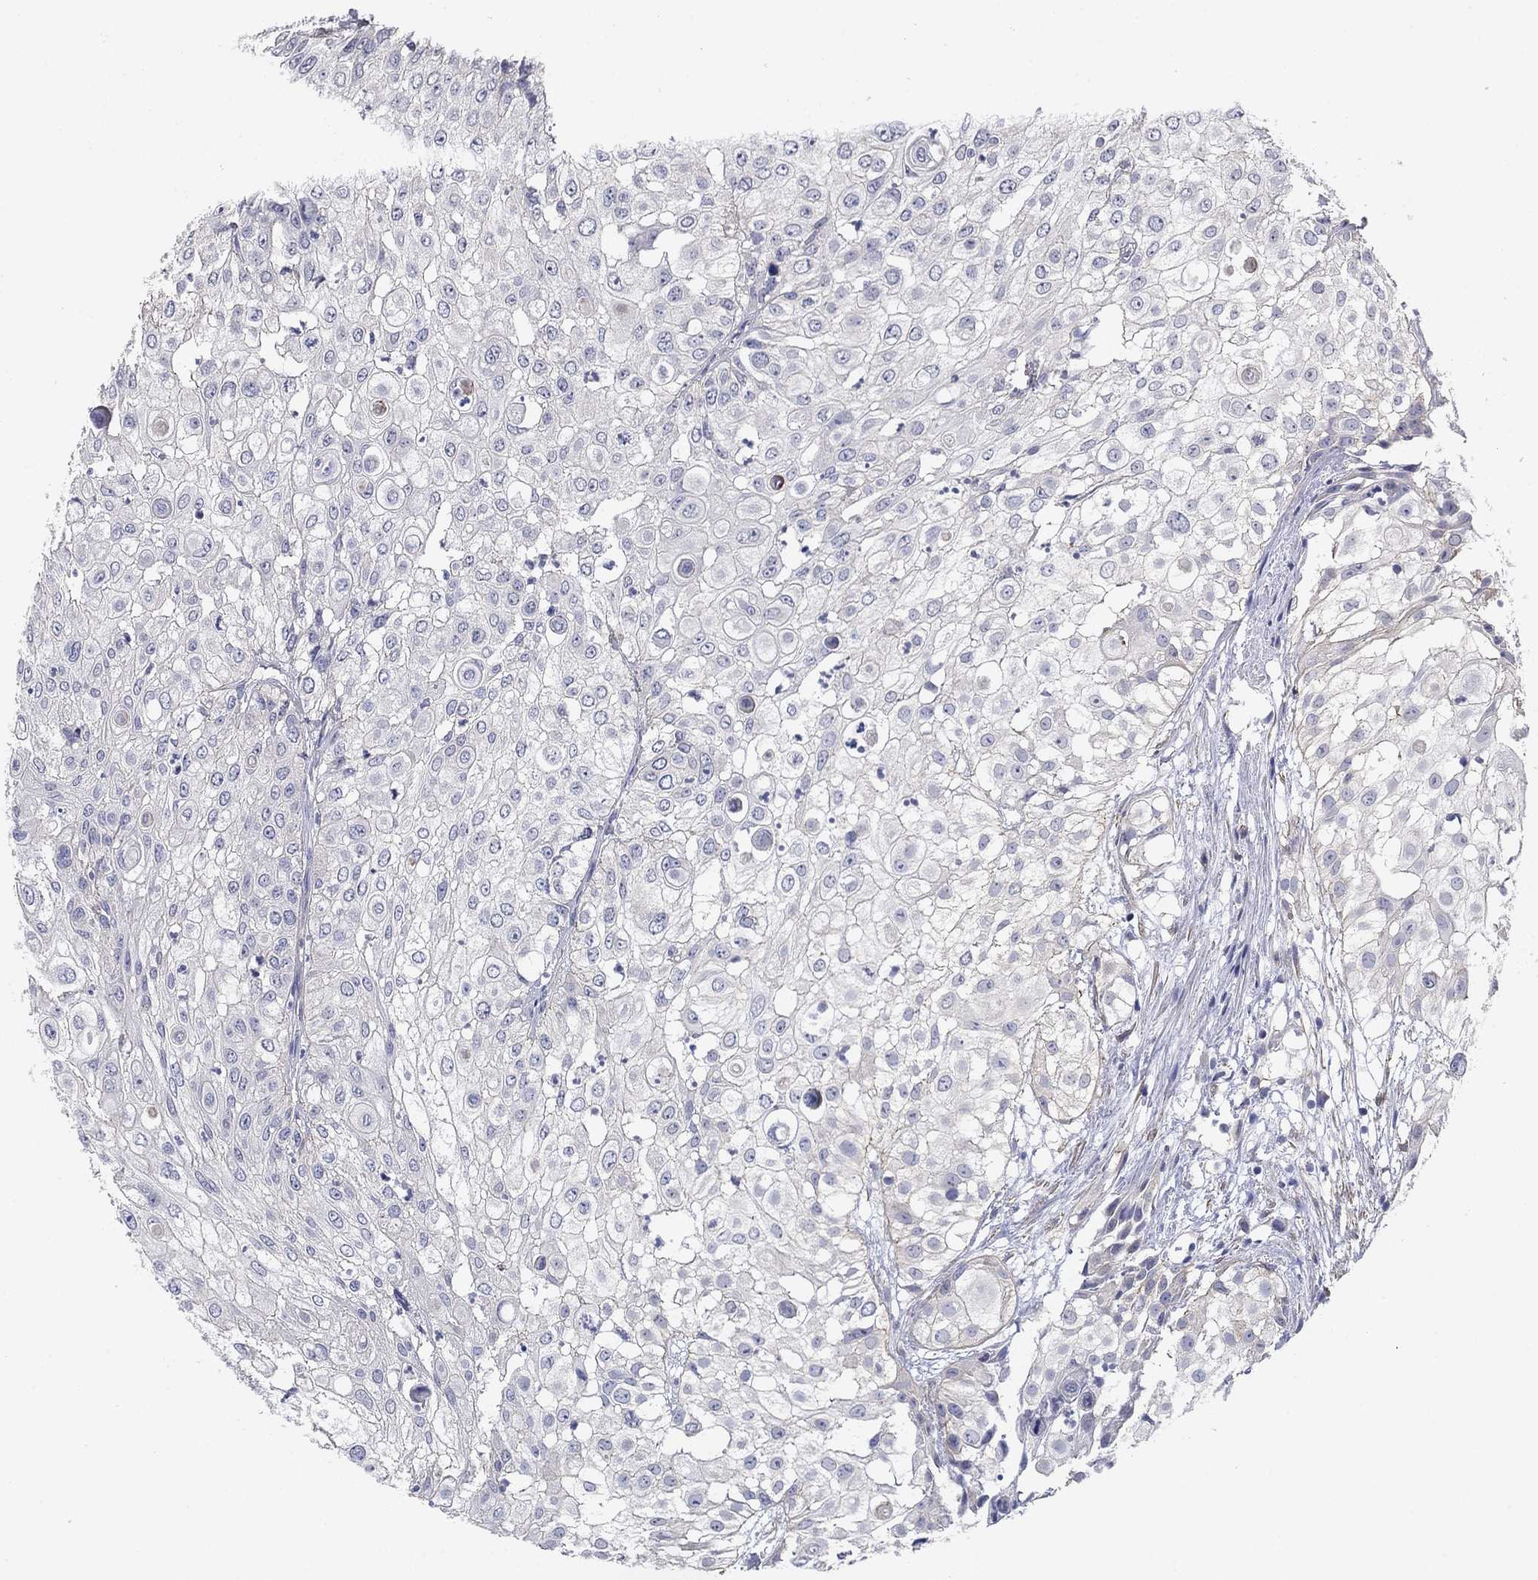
{"staining": {"intensity": "negative", "quantity": "none", "location": "none"}, "tissue": "urothelial cancer", "cell_type": "Tumor cells", "image_type": "cancer", "snomed": [{"axis": "morphology", "description": "Urothelial carcinoma, High grade"}, {"axis": "topography", "description": "Urinary bladder"}], "caption": "A high-resolution photomicrograph shows immunohistochemistry (IHC) staining of high-grade urothelial carcinoma, which reveals no significant staining in tumor cells. Nuclei are stained in blue.", "gene": "GRK7", "patient": {"sex": "female", "age": 79}}